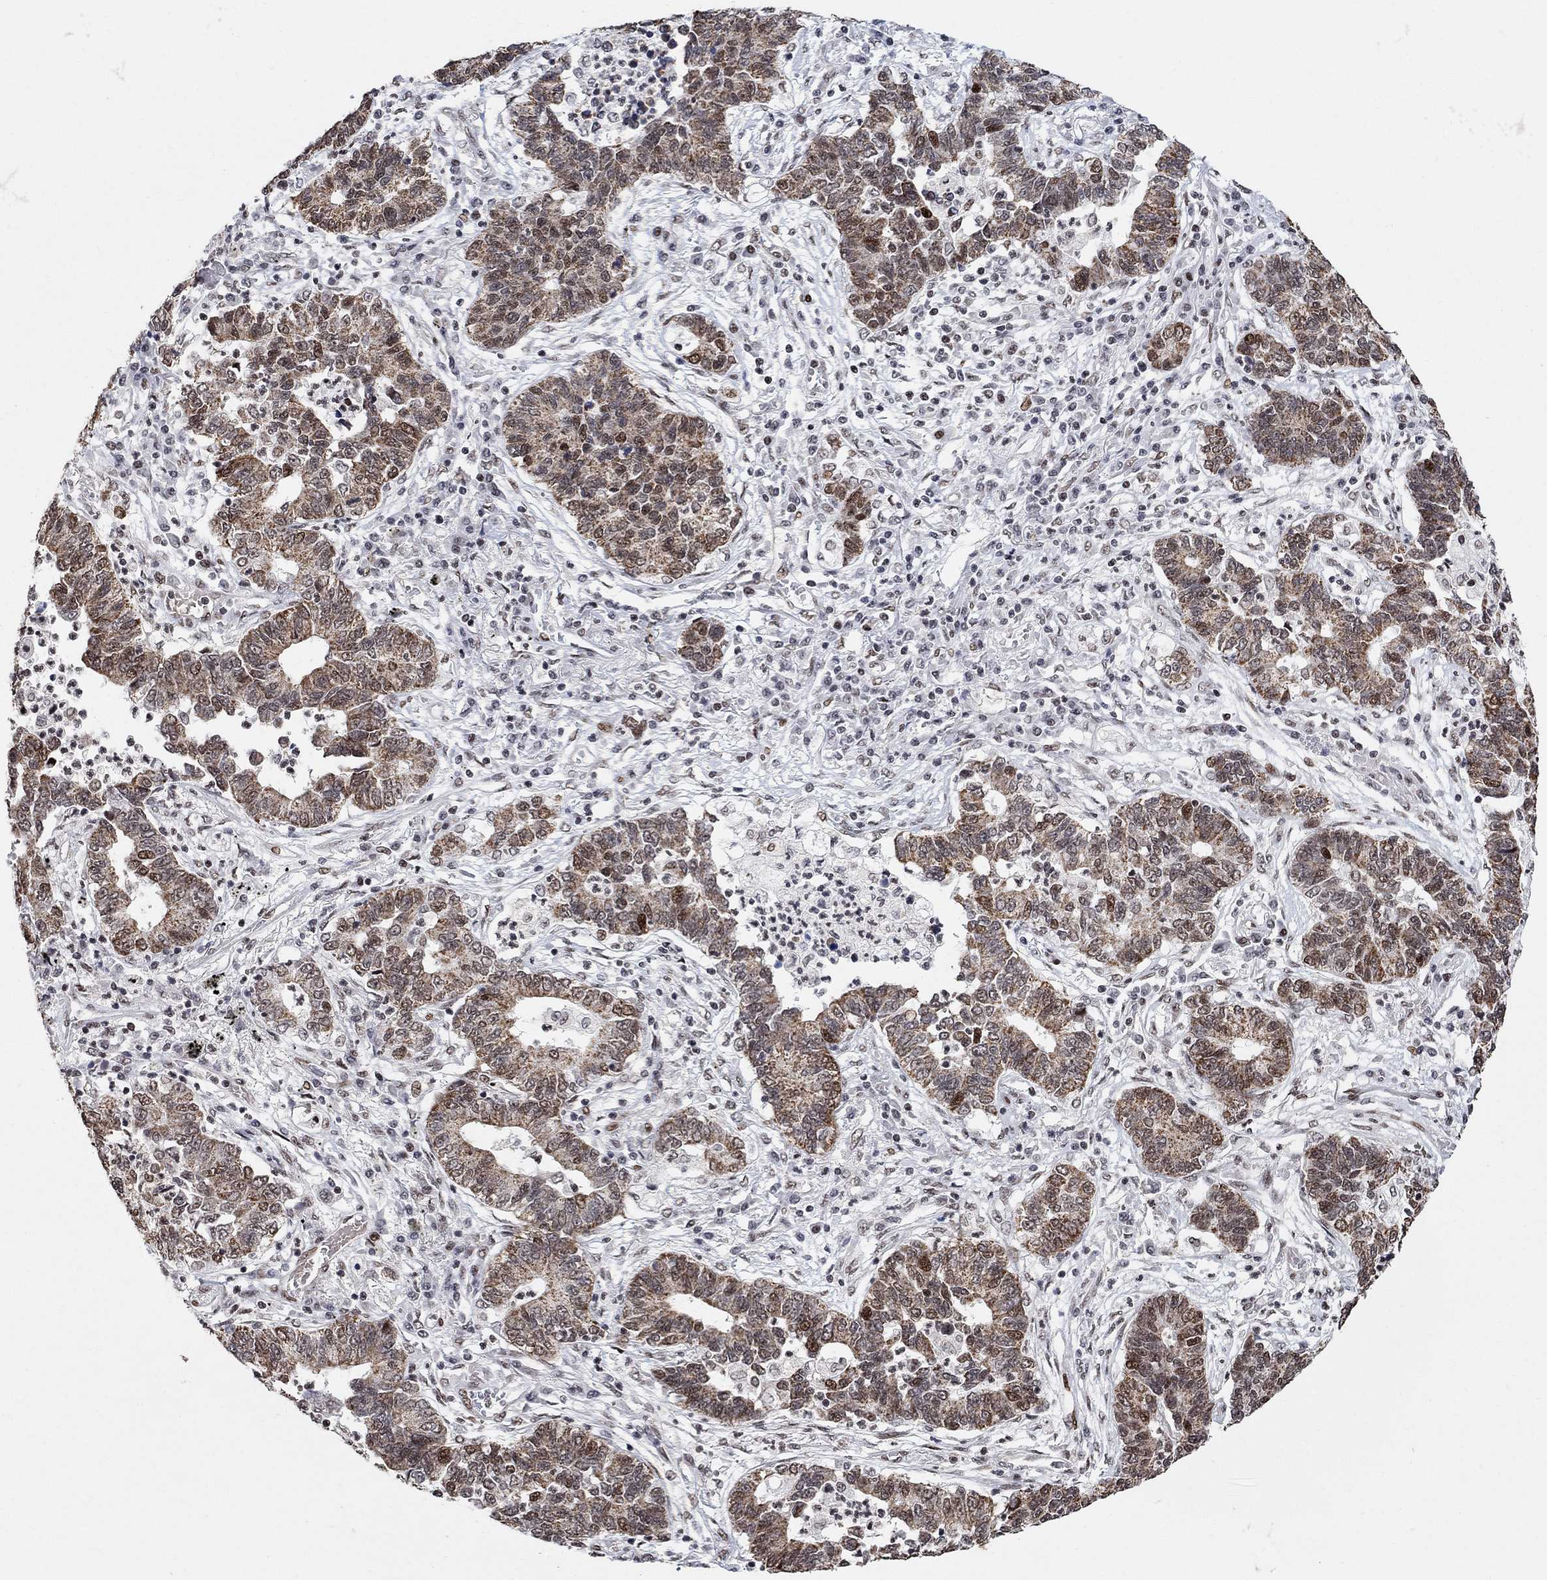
{"staining": {"intensity": "moderate", "quantity": "25%-75%", "location": "cytoplasmic/membranous,nuclear"}, "tissue": "lung cancer", "cell_type": "Tumor cells", "image_type": "cancer", "snomed": [{"axis": "morphology", "description": "Adenocarcinoma, NOS"}, {"axis": "topography", "description": "Lung"}], "caption": "A brown stain labels moderate cytoplasmic/membranous and nuclear expression of a protein in human adenocarcinoma (lung) tumor cells.", "gene": "E4F1", "patient": {"sex": "female", "age": 57}}